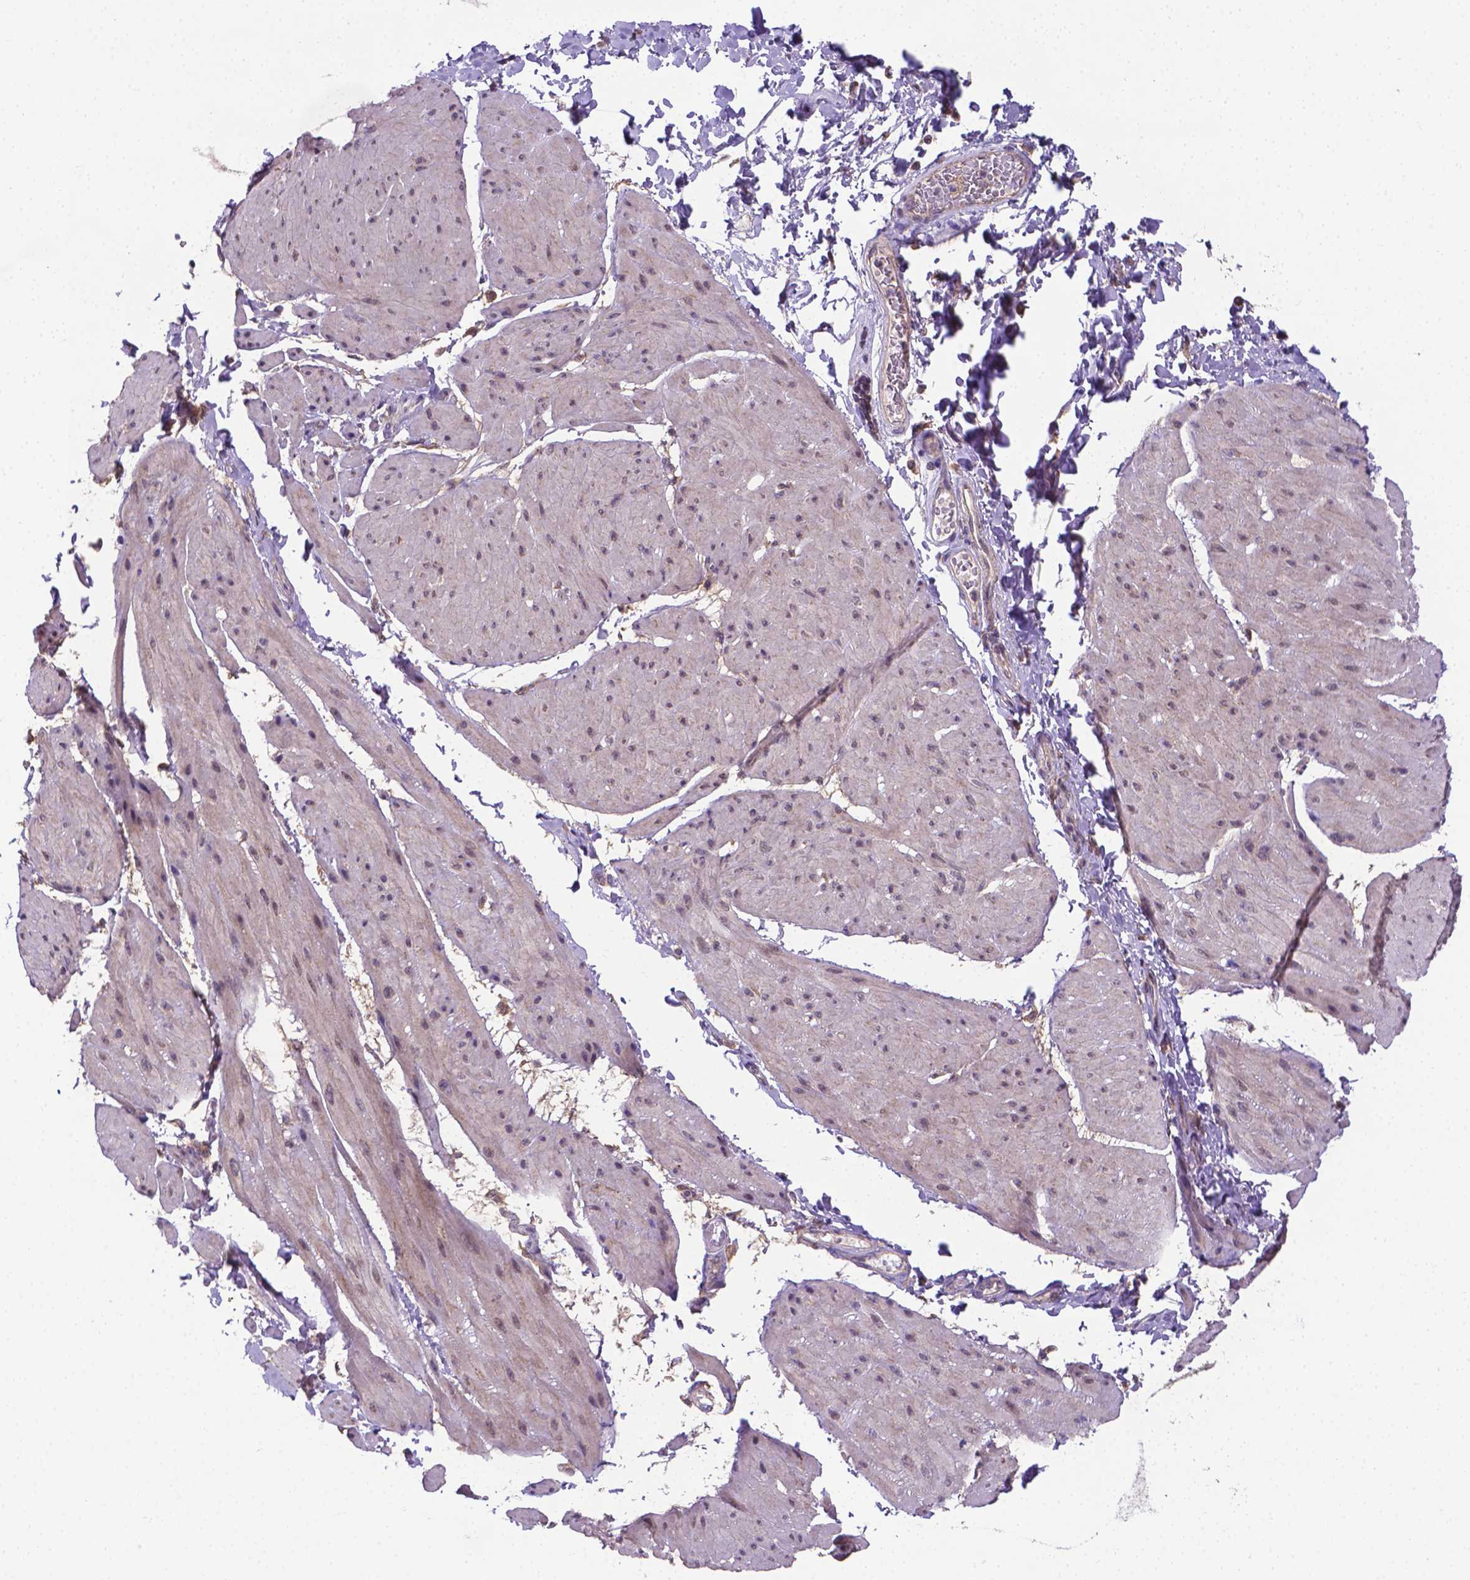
{"staining": {"intensity": "moderate", "quantity": "25%-75%", "location": "cytoplasmic/membranous"}, "tissue": "adipose tissue", "cell_type": "Adipocytes", "image_type": "normal", "snomed": [{"axis": "morphology", "description": "Normal tissue, NOS"}, {"axis": "topography", "description": "Urinary bladder"}, {"axis": "topography", "description": "Peripheral nerve tissue"}], "caption": "Normal adipose tissue demonstrates moderate cytoplasmic/membranous staining in about 25%-75% of adipocytes.", "gene": "GPR63", "patient": {"sex": "female", "age": 60}}